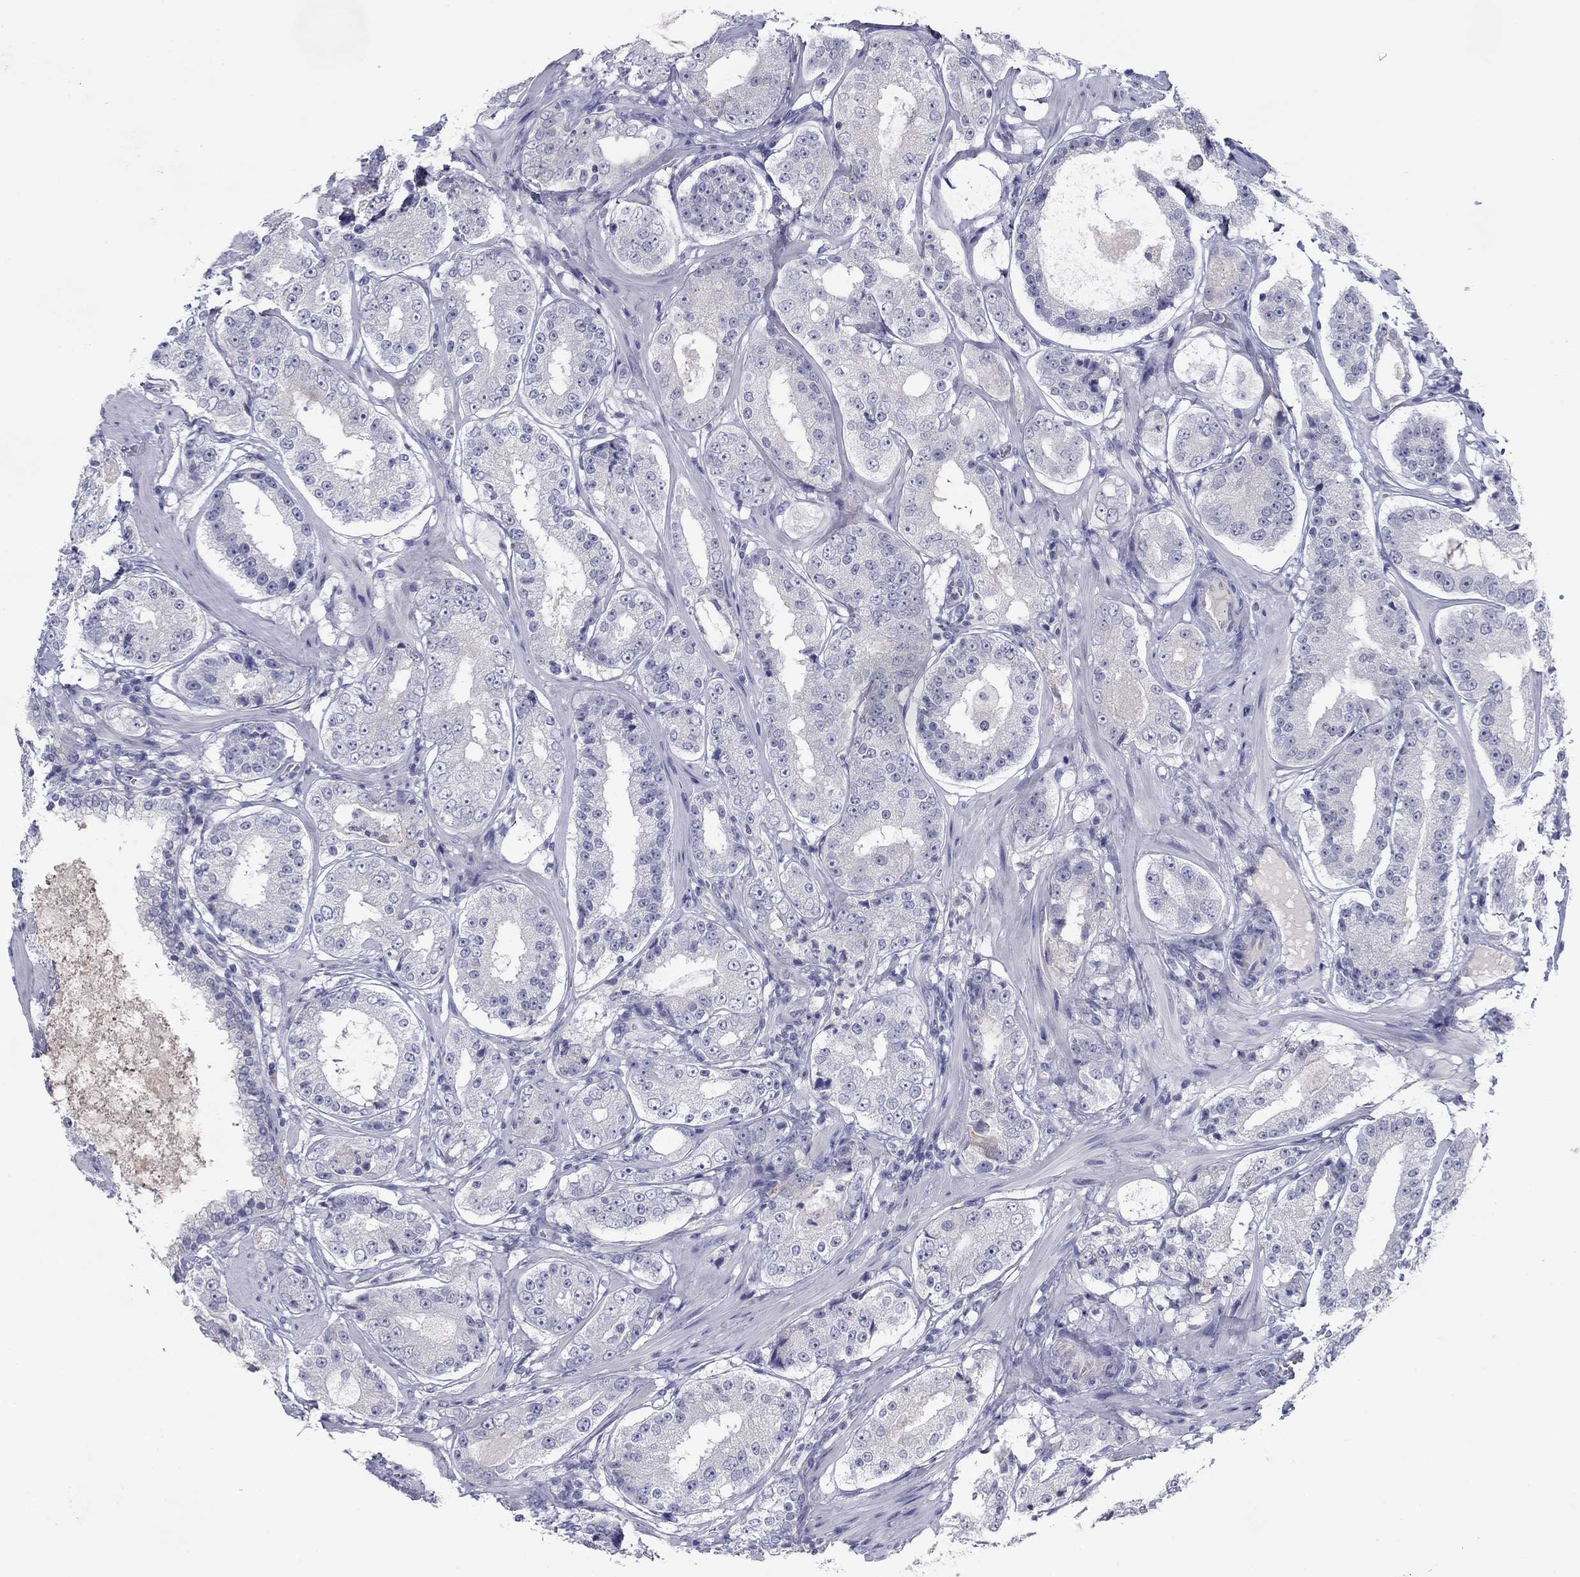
{"staining": {"intensity": "negative", "quantity": "none", "location": "none"}, "tissue": "prostate cancer", "cell_type": "Tumor cells", "image_type": "cancer", "snomed": [{"axis": "morphology", "description": "Adenocarcinoma, Low grade"}, {"axis": "topography", "description": "Prostate"}], "caption": "A photomicrograph of human prostate cancer (low-grade adenocarcinoma) is negative for staining in tumor cells.", "gene": "PLS1", "patient": {"sex": "male", "age": 60}}